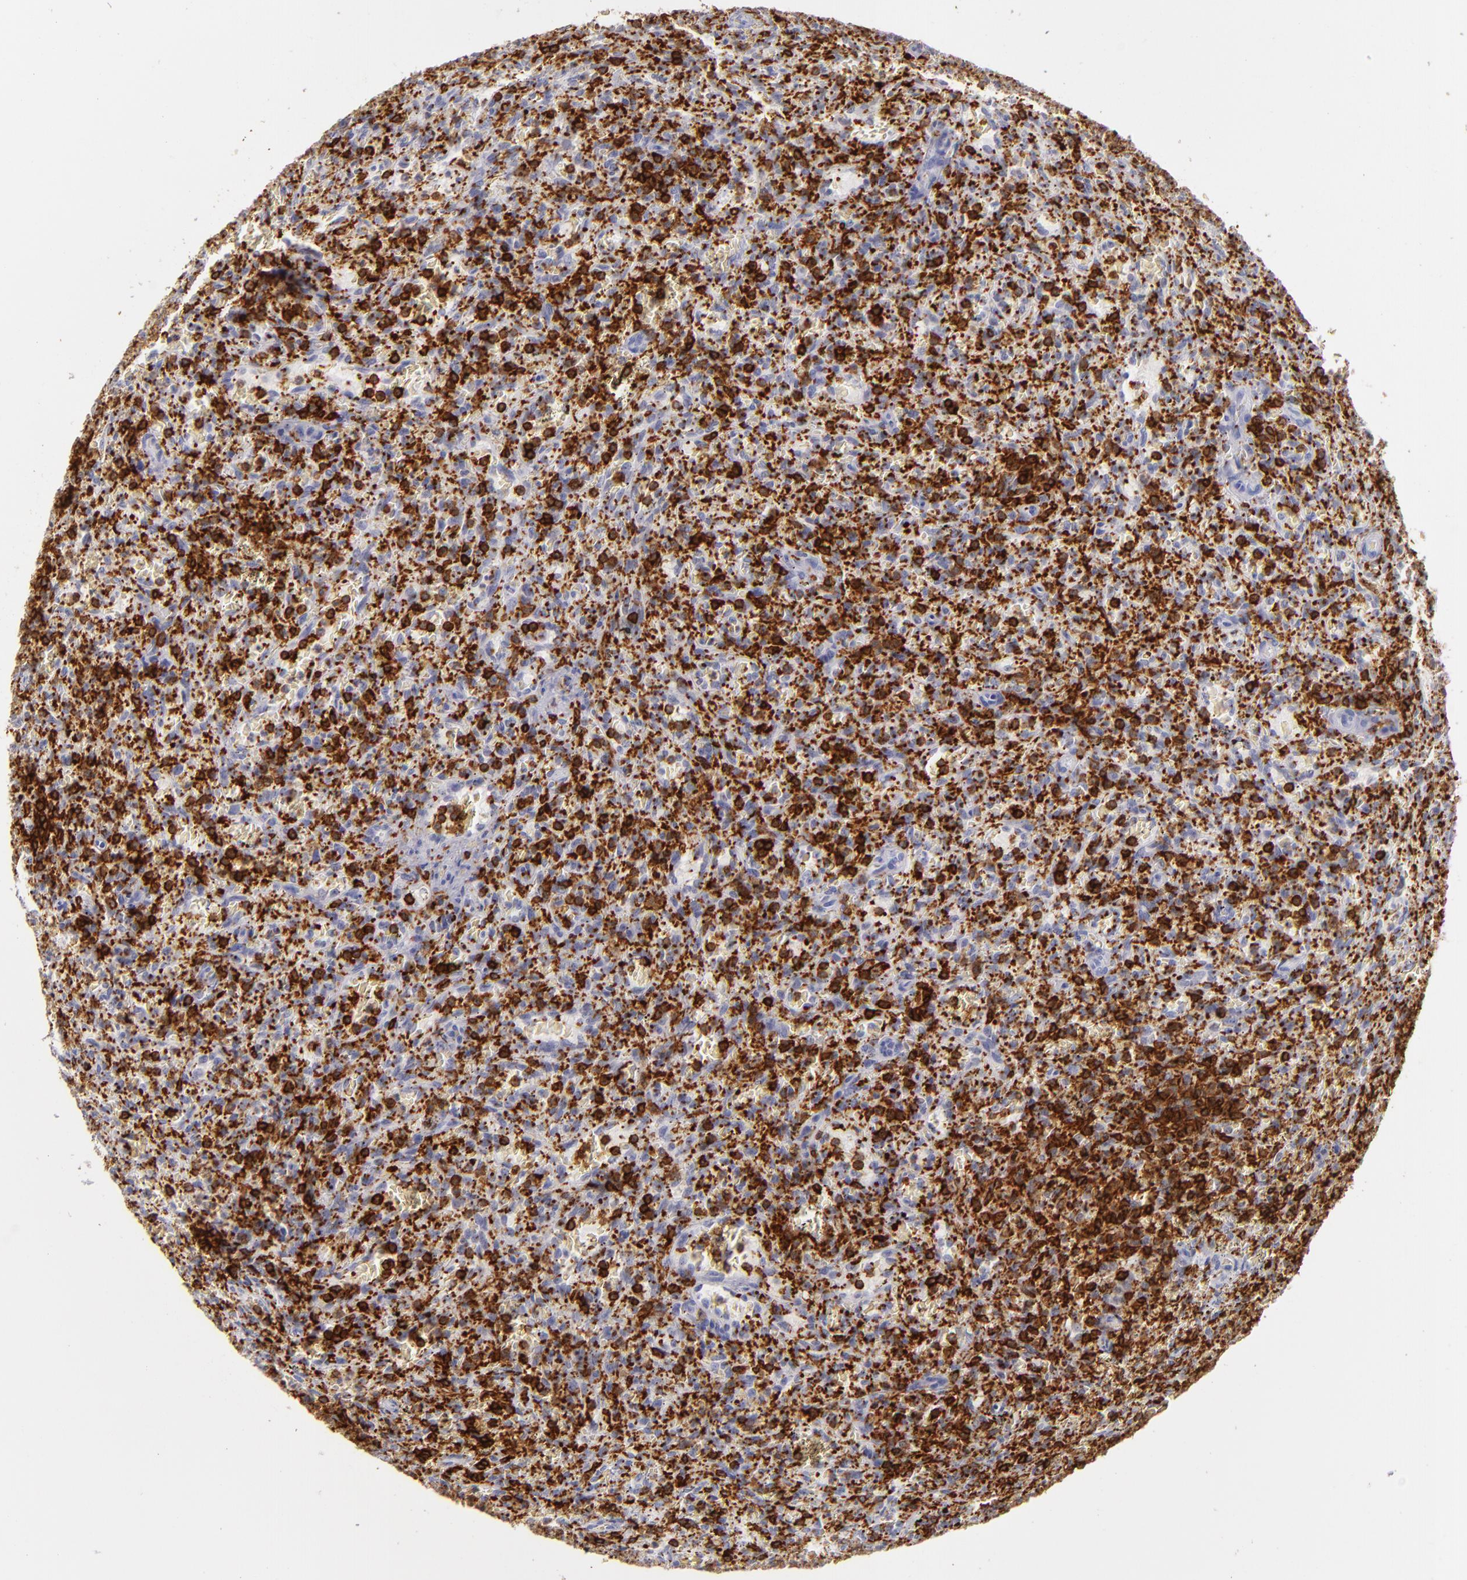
{"staining": {"intensity": "strong", "quantity": ">75%", "location": "nuclear"}, "tissue": "lymphoma", "cell_type": "Tumor cells", "image_type": "cancer", "snomed": [{"axis": "morphology", "description": "Malignant lymphoma, non-Hodgkin's type, Low grade"}, {"axis": "topography", "description": "Spleen"}], "caption": "IHC image of malignant lymphoma, non-Hodgkin's type (low-grade) stained for a protein (brown), which demonstrates high levels of strong nuclear staining in approximately >75% of tumor cells.", "gene": "LAT", "patient": {"sex": "female", "age": 64}}